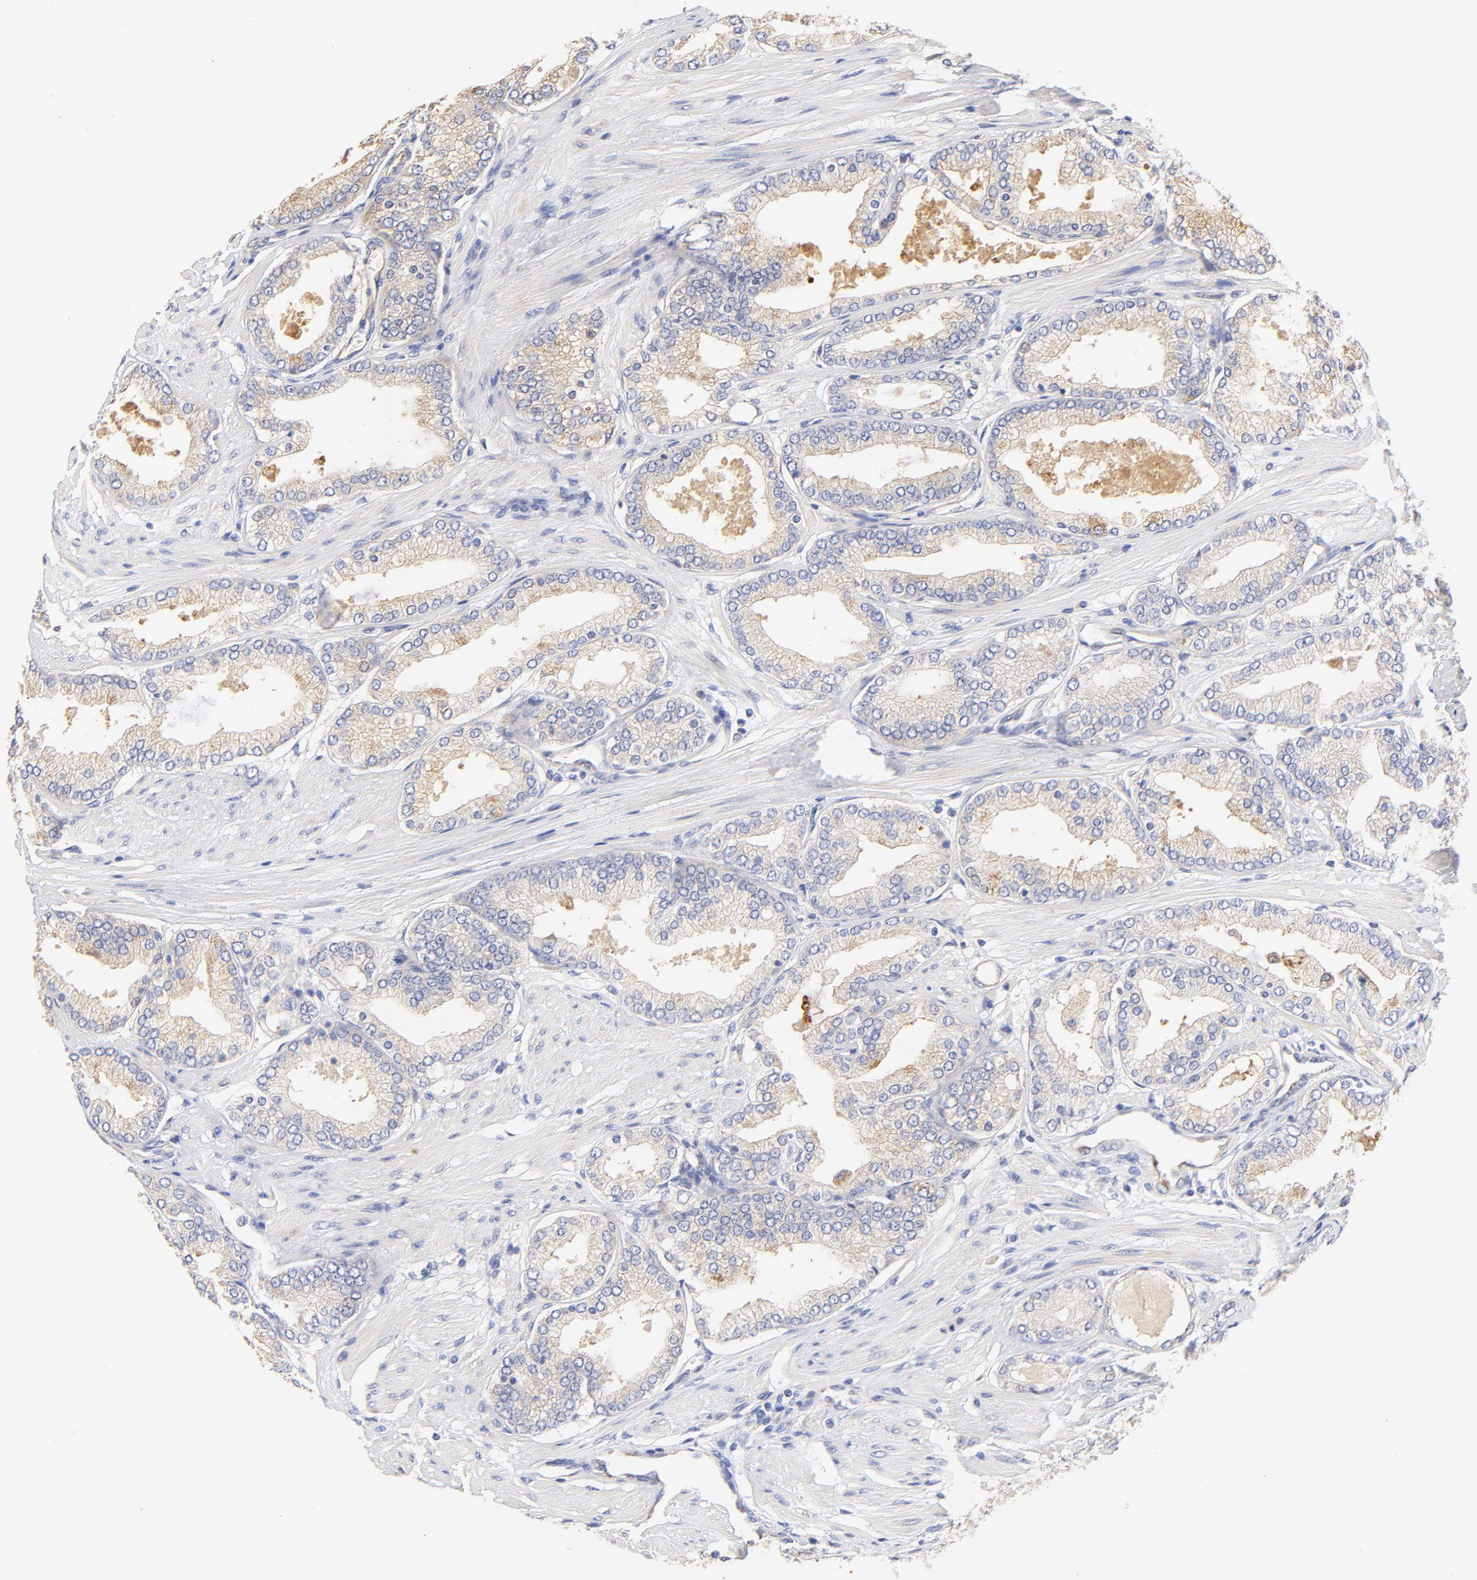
{"staining": {"intensity": "weak", "quantity": ">75%", "location": "cytoplasmic/membranous"}, "tissue": "prostate cancer", "cell_type": "Tumor cells", "image_type": "cancer", "snomed": [{"axis": "morphology", "description": "Adenocarcinoma, High grade"}, {"axis": "topography", "description": "Prostate"}], "caption": "A brown stain labels weak cytoplasmic/membranous positivity of a protein in human prostate high-grade adenocarcinoma tumor cells.", "gene": "HS3ST1", "patient": {"sex": "male", "age": 61}}